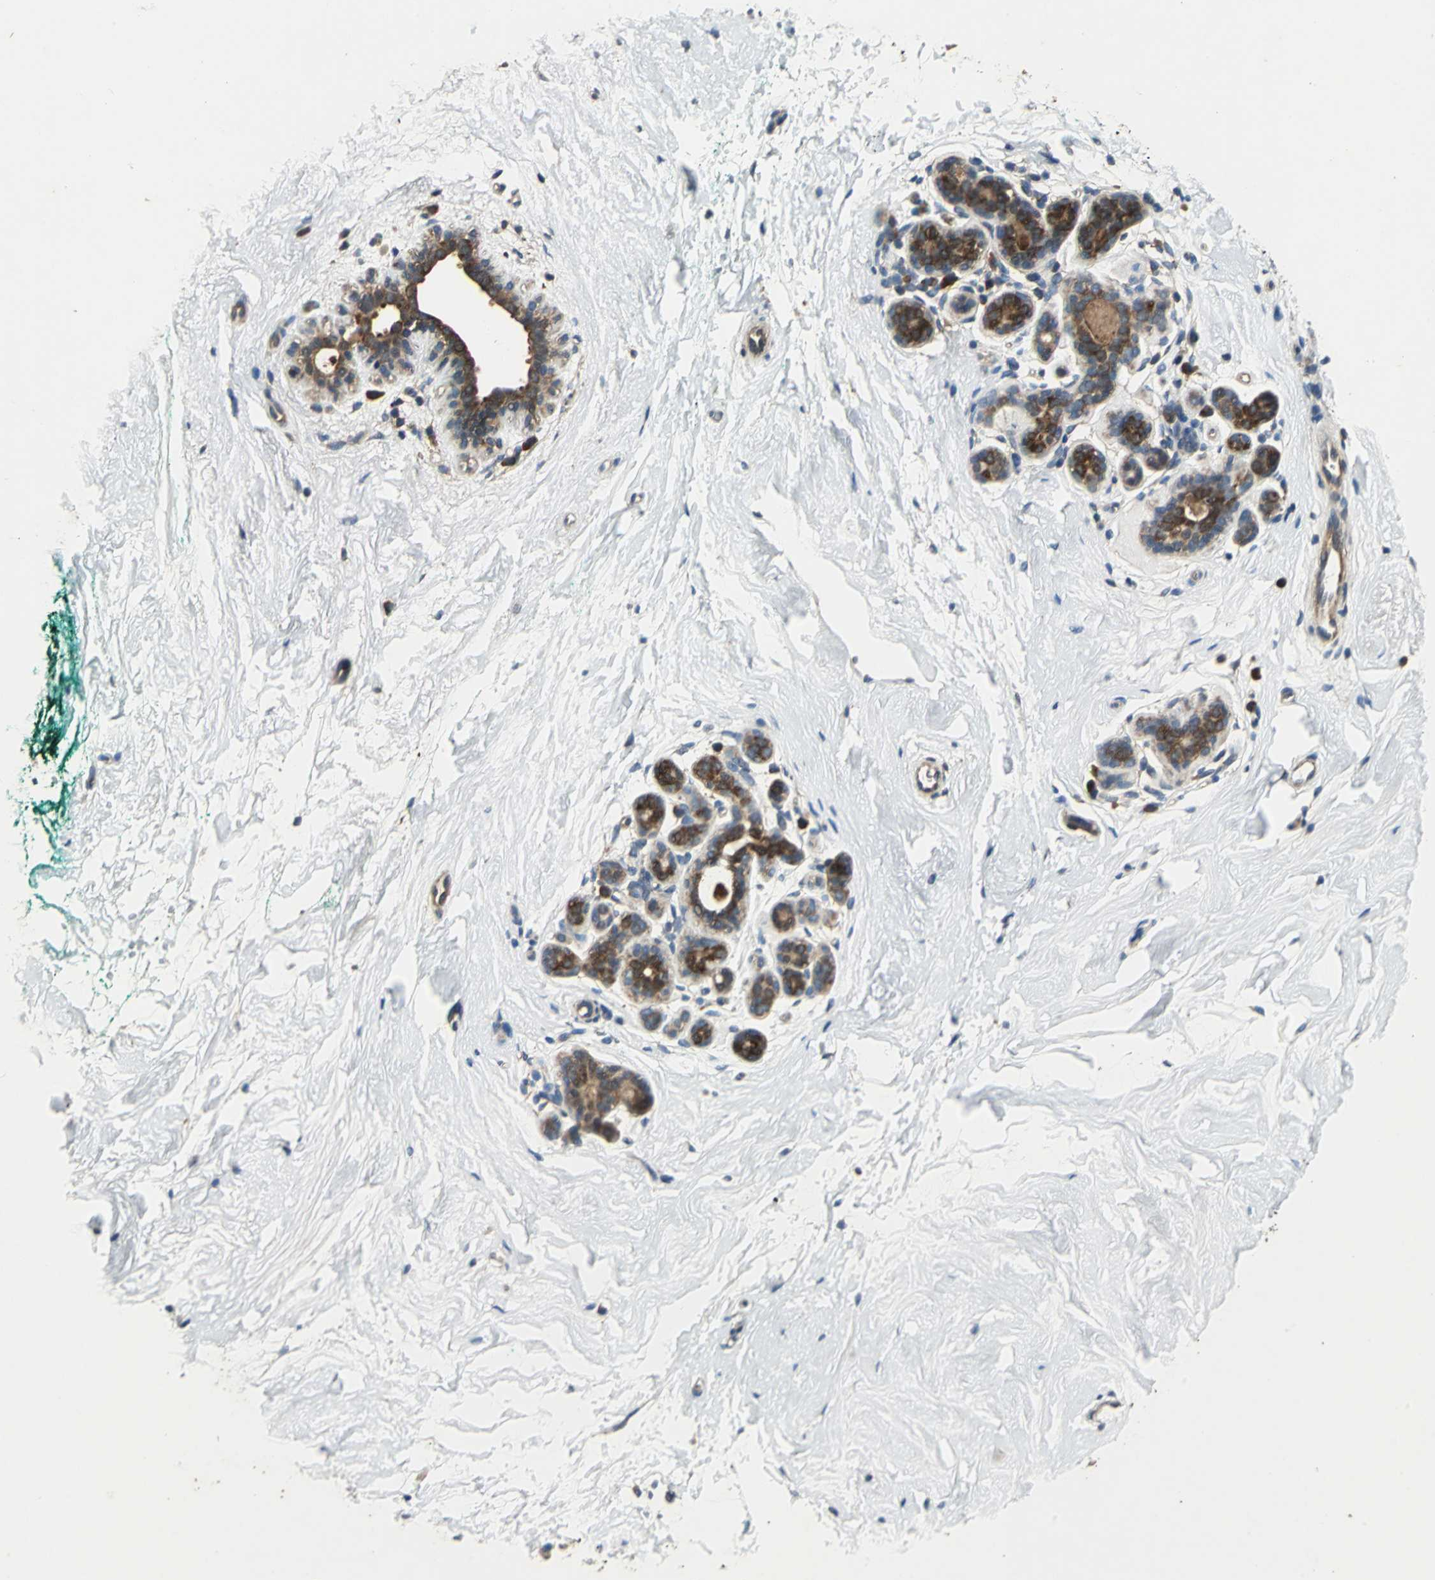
{"staining": {"intensity": "weak", "quantity": "25%-75%", "location": "cytoplasmic/membranous"}, "tissue": "breast", "cell_type": "Adipocytes", "image_type": "normal", "snomed": [{"axis": "morphology", "description": "Normal tissue, NOS"}, {"axis": "topography", "description": "Breast"}], "caption": "The histopathology image reveals a brown stain indicating the presence of a protein in the cytoplasmic/membranous of adipocytes in breast.", "gene": "EIF2B2", "patient": {"sex": "female", "age": 52}}